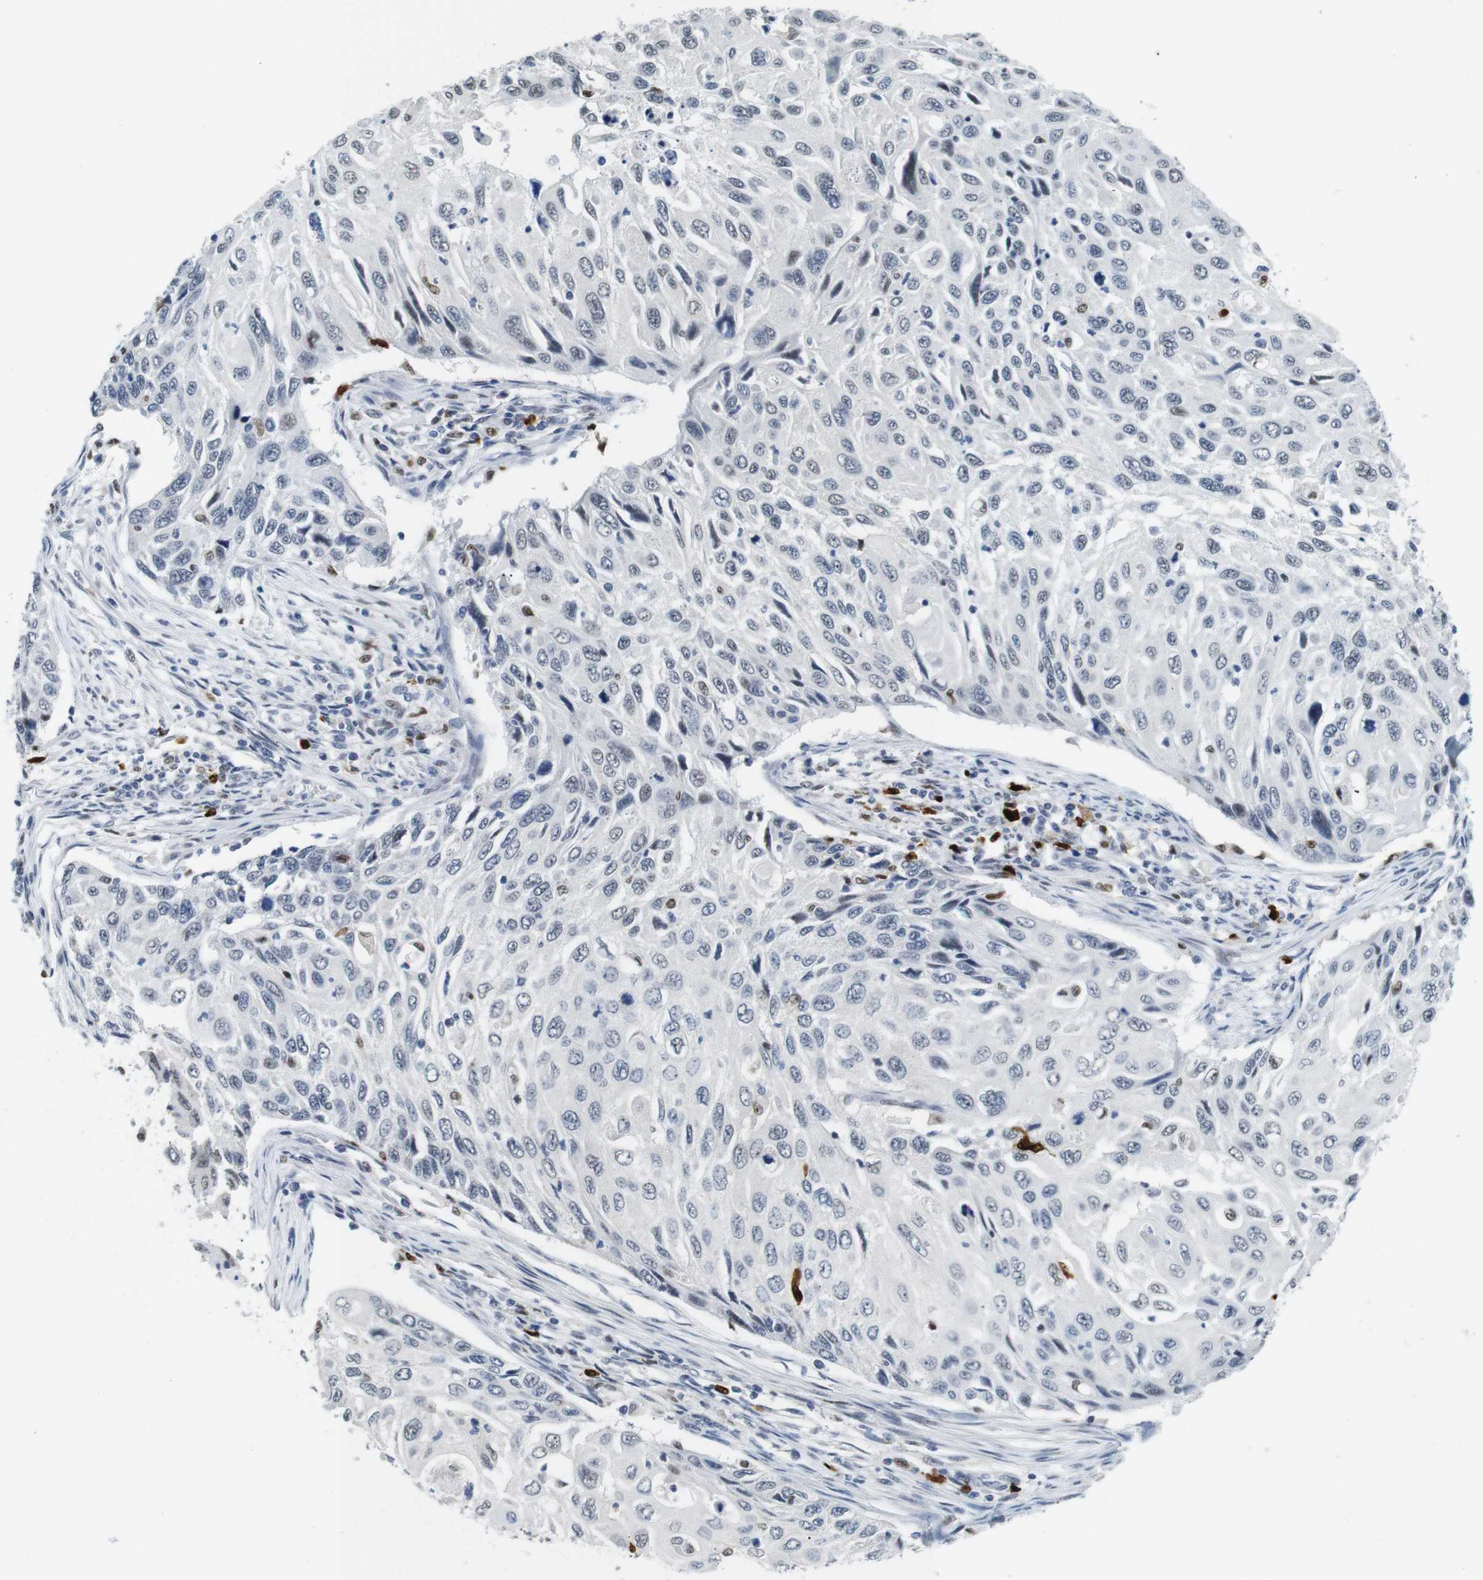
{"staining": {"intensity": "negative", "quantity": "none", "location": "none"}, "tissue": "cervical cancer", "cell_type": "Tumor cells", "image_type": "cancer", "snomed": [{"axis": "morphology", "description": "Squamous cell carcinoma, NOS"}, {"axis": "topography", "description": "Cervix"}], "caption": "A high-resolution micrograph shows IHC staining of squamous cell carcinoma (cervical), which shows no significant expression in tumor cells.", "gene": "IRF8", "patient": {"sex": "female", "age": 70}}